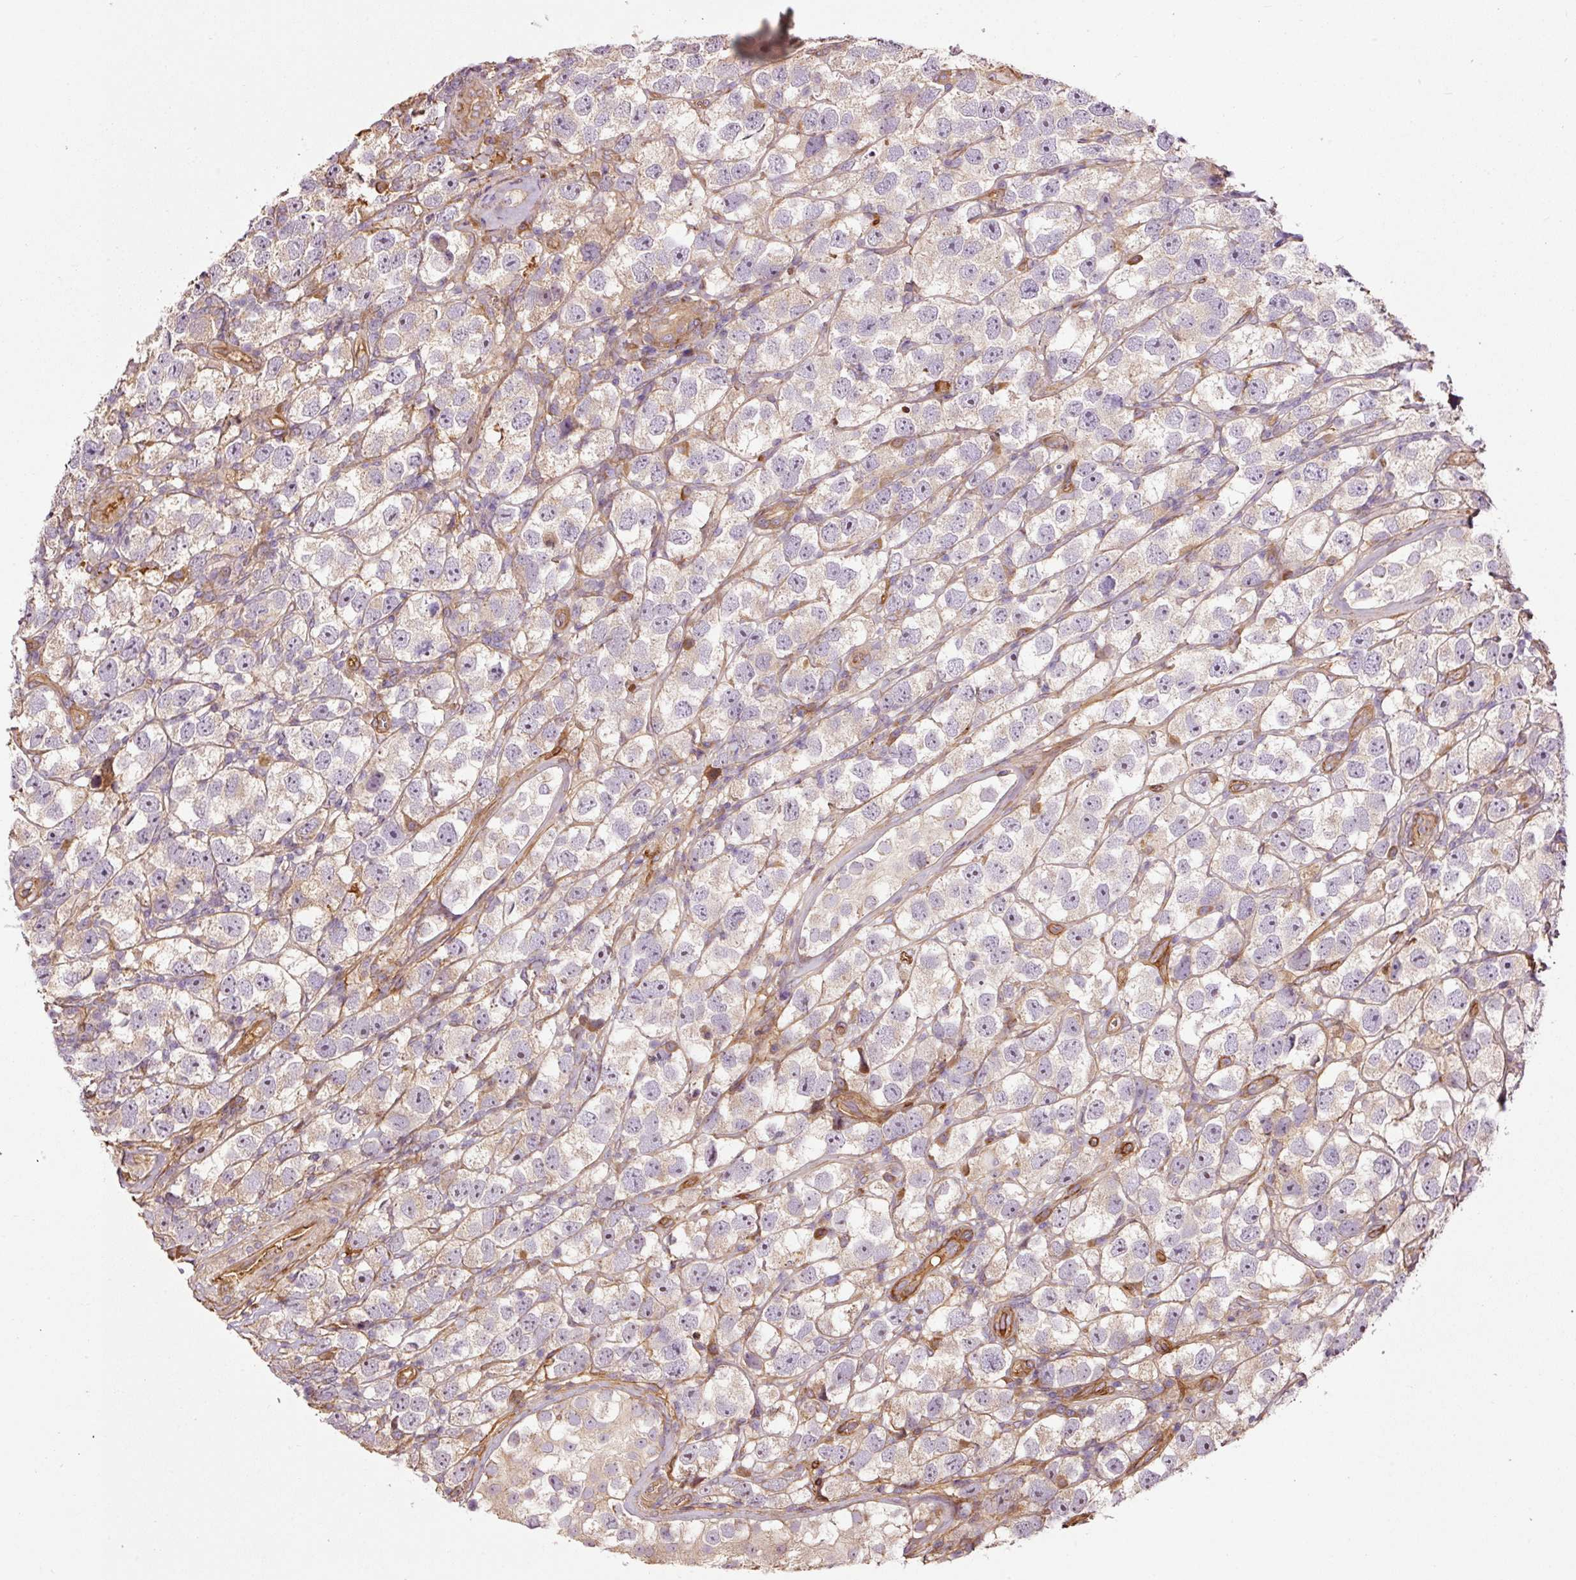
{"staining": {"intensity": "weak", "quantity": "<25%", "location": "cytoplasmic/membranous"}, "tissue": "testis cancer", "cell_type": "Tumor cells", "image_type": "cancer", "snomed": [{"axis": "morphology", "description": "Seminoma, NOS"}, {"axis": "topography", "description": "Testis"}], "caption": "This is an immunohistochemistry micrograph of testis cancer. There is no staining in tumor cells.", "gene": "NID2", "patient": {"sex": "male", "age": 26}}